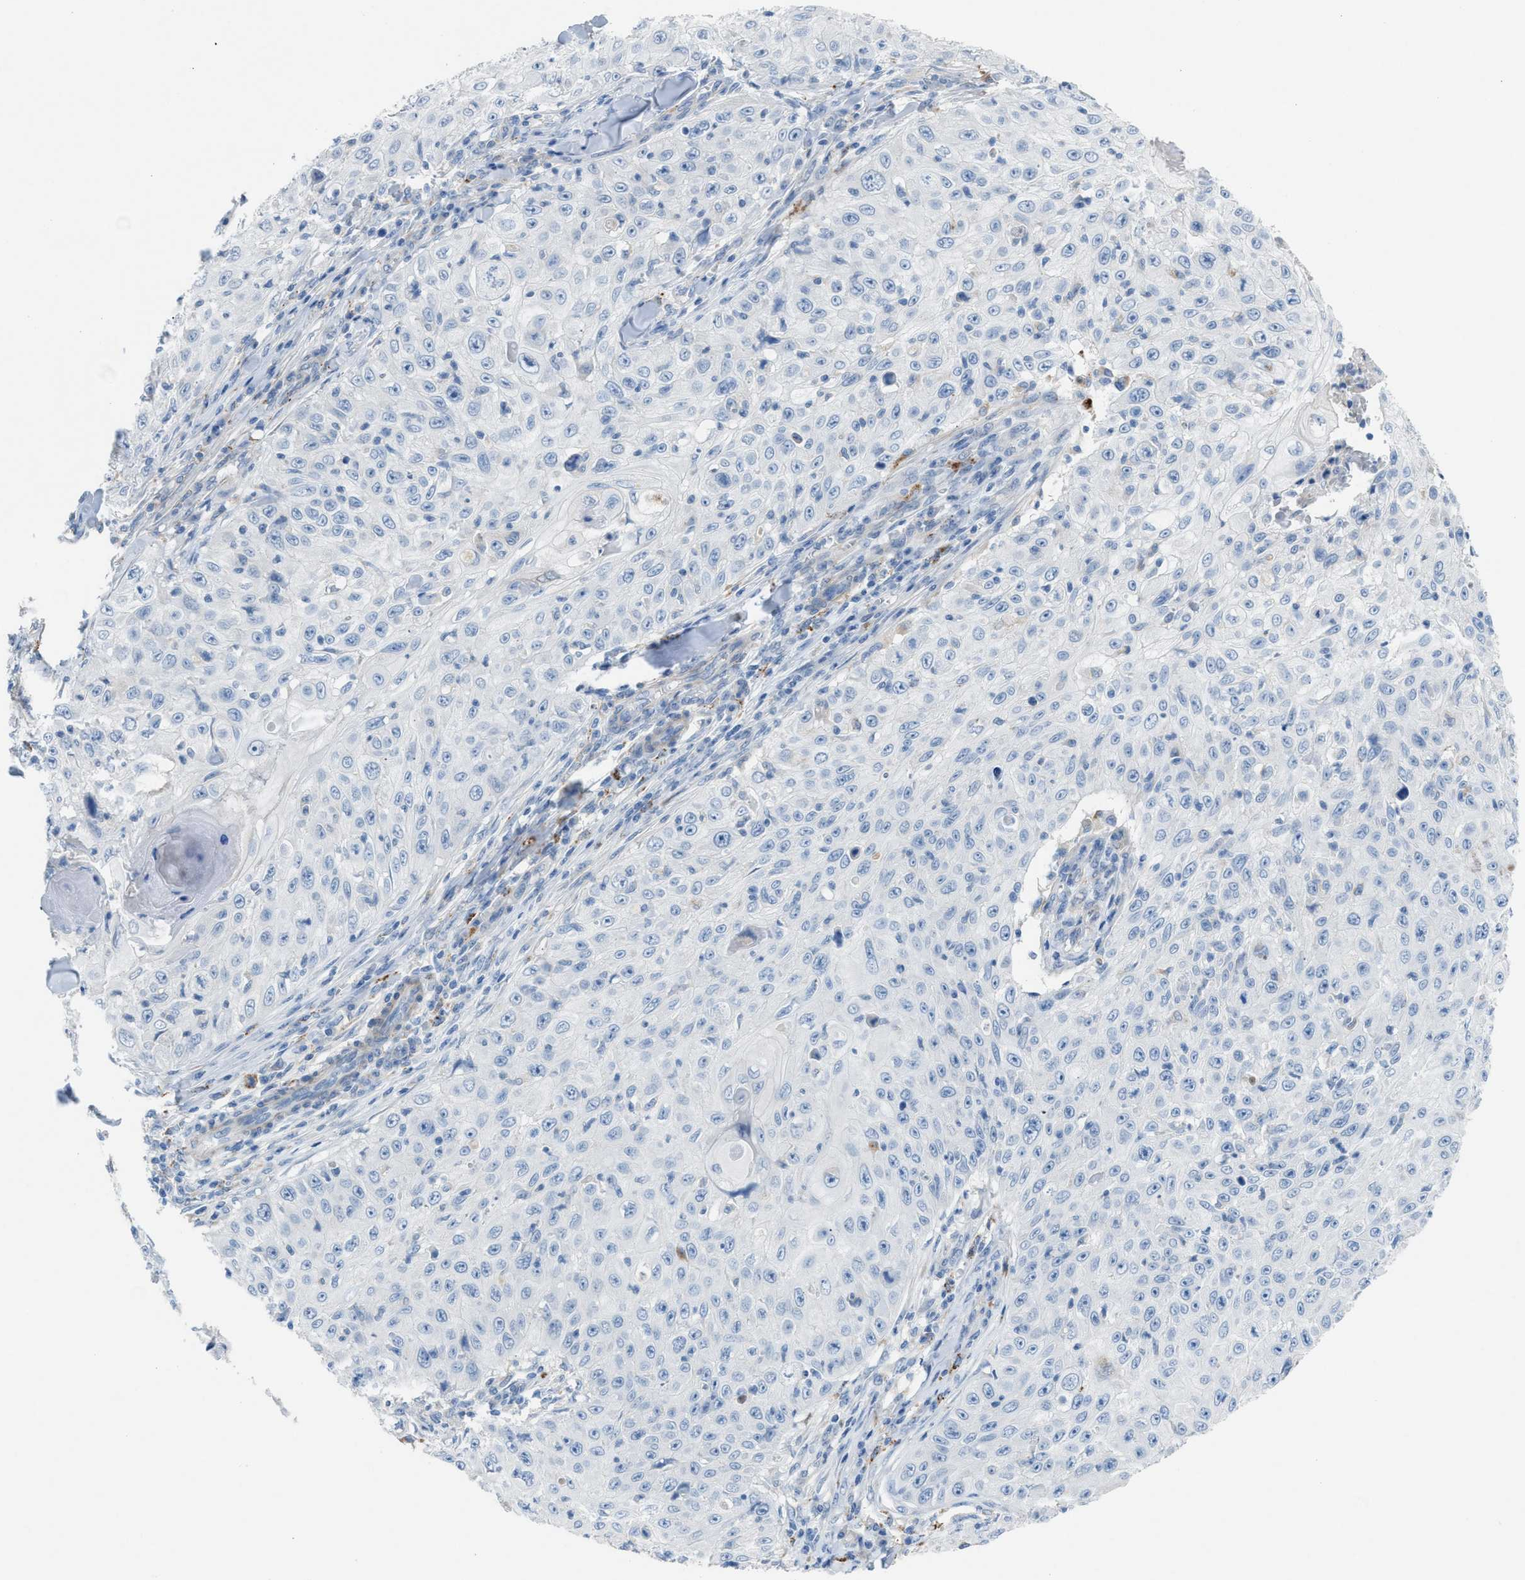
{"staining": {"intensity": "negative", "quantity": "none", "location": "none"}, "tissue": "skin cancer", "cell_type": "Tumor cells", "image_type": "cancer", "snomed": [{"axis": "morphology", "description": "Squamous cell carcinoma, NOS"}, {"axis": "topography", "description": "Skin"}], "caption": "High magnification brightfield microscopy of skin cancer stained with DAB (3,3'-diaminobenzidine) (brown) and counterstained with hematoxylin (blue): tumor cells show no significant expression.", "gene": "ASPA", "patient": {"sex": "male", "age": 86}}